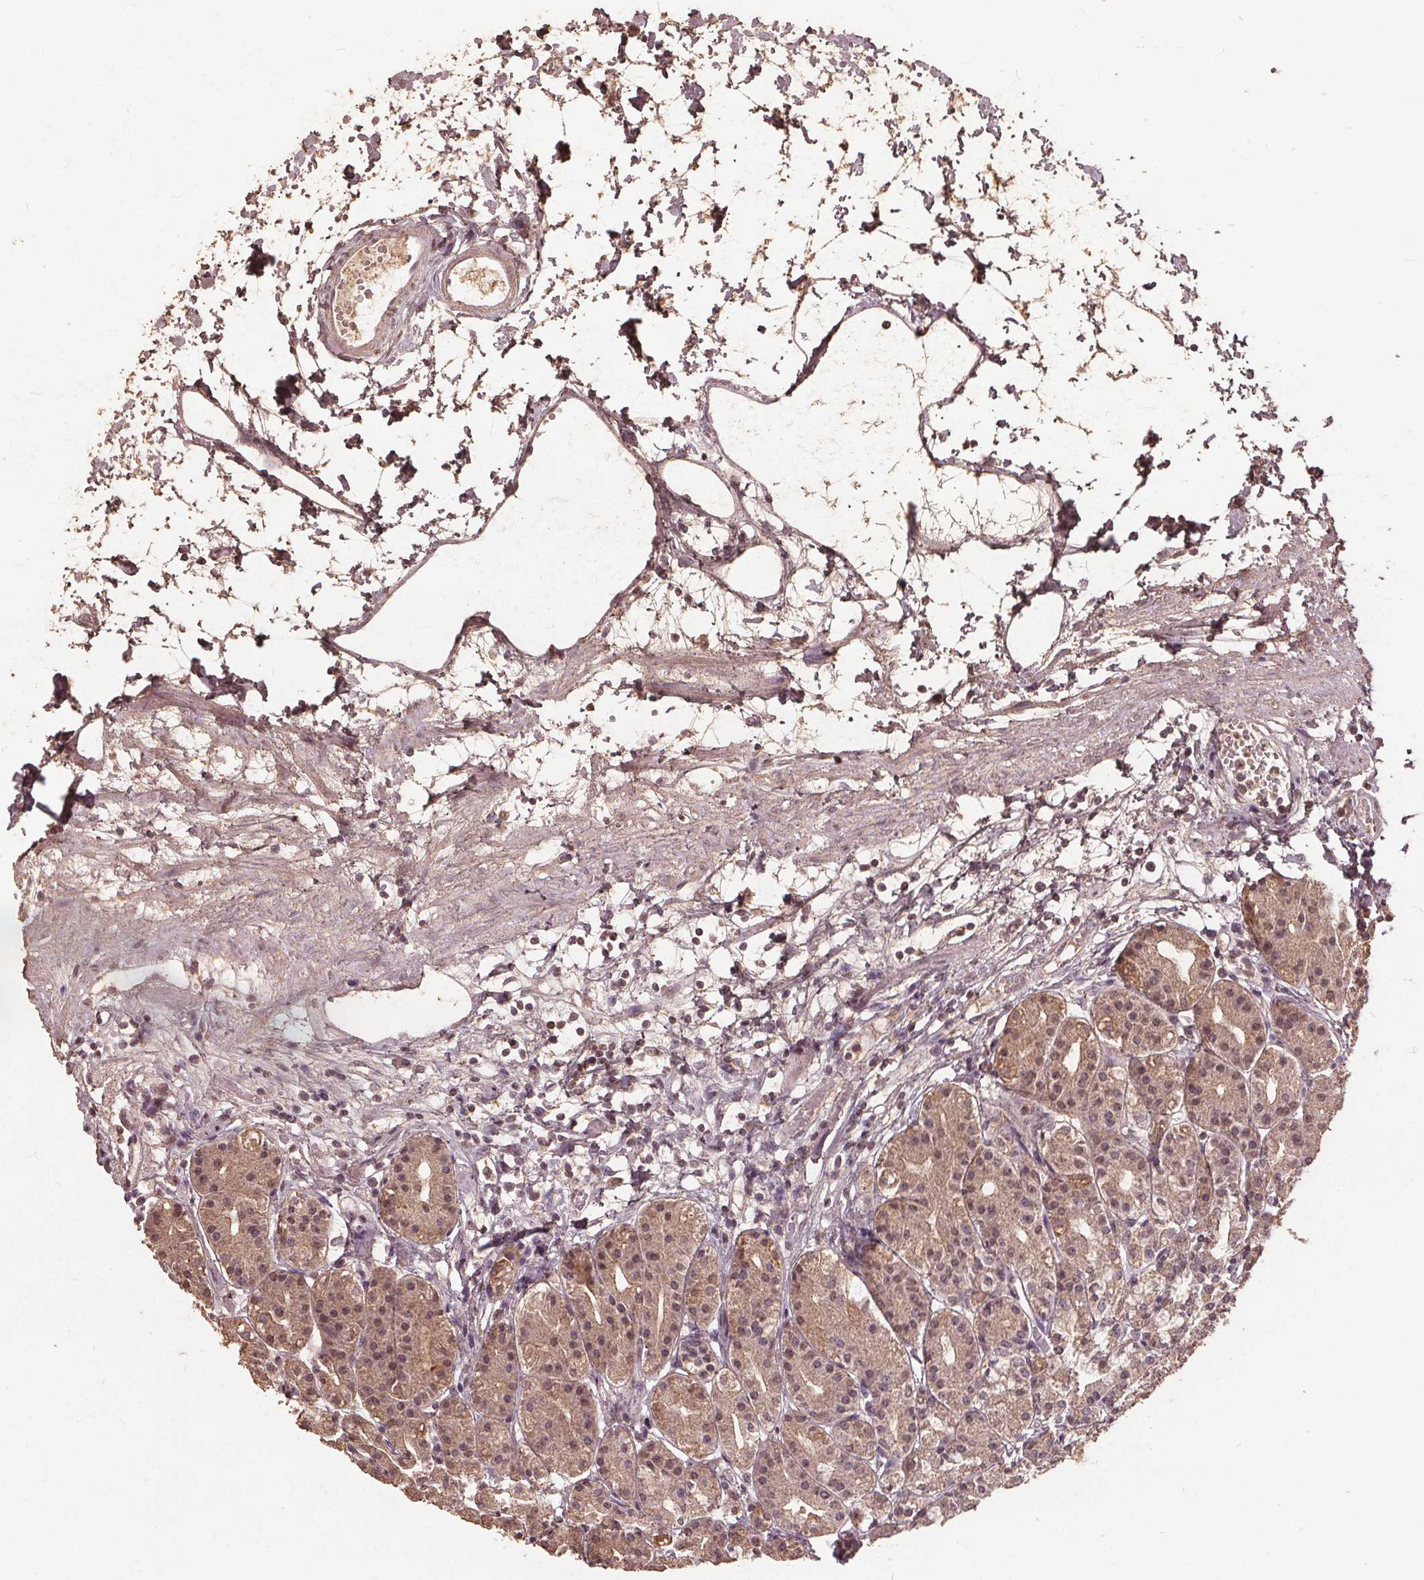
{"staining": {"intensity": "strong", "quantity": "25%-75%", "location": "cytoplasmic/membranous,nuclear"}, "tissue": "stomach", "cell_type": "Glandular cells", "image_type": "normal", "snomed": [{"axis": "morphology", "description": "Normal tissue, NOS"}, {"axis": "topography", "description": "Skeletal muscle"}, {"axis": "topography", "description": "Stomach"}], "caption": "Immunohistochemical staining of unremarkable stomach displays high levels of strong cytoplasmic/membranous,nuclear staining in about 25%-75% of glandular cells.", "gene": "DSG3", "patient": {"sex": "female", "age": 57}}